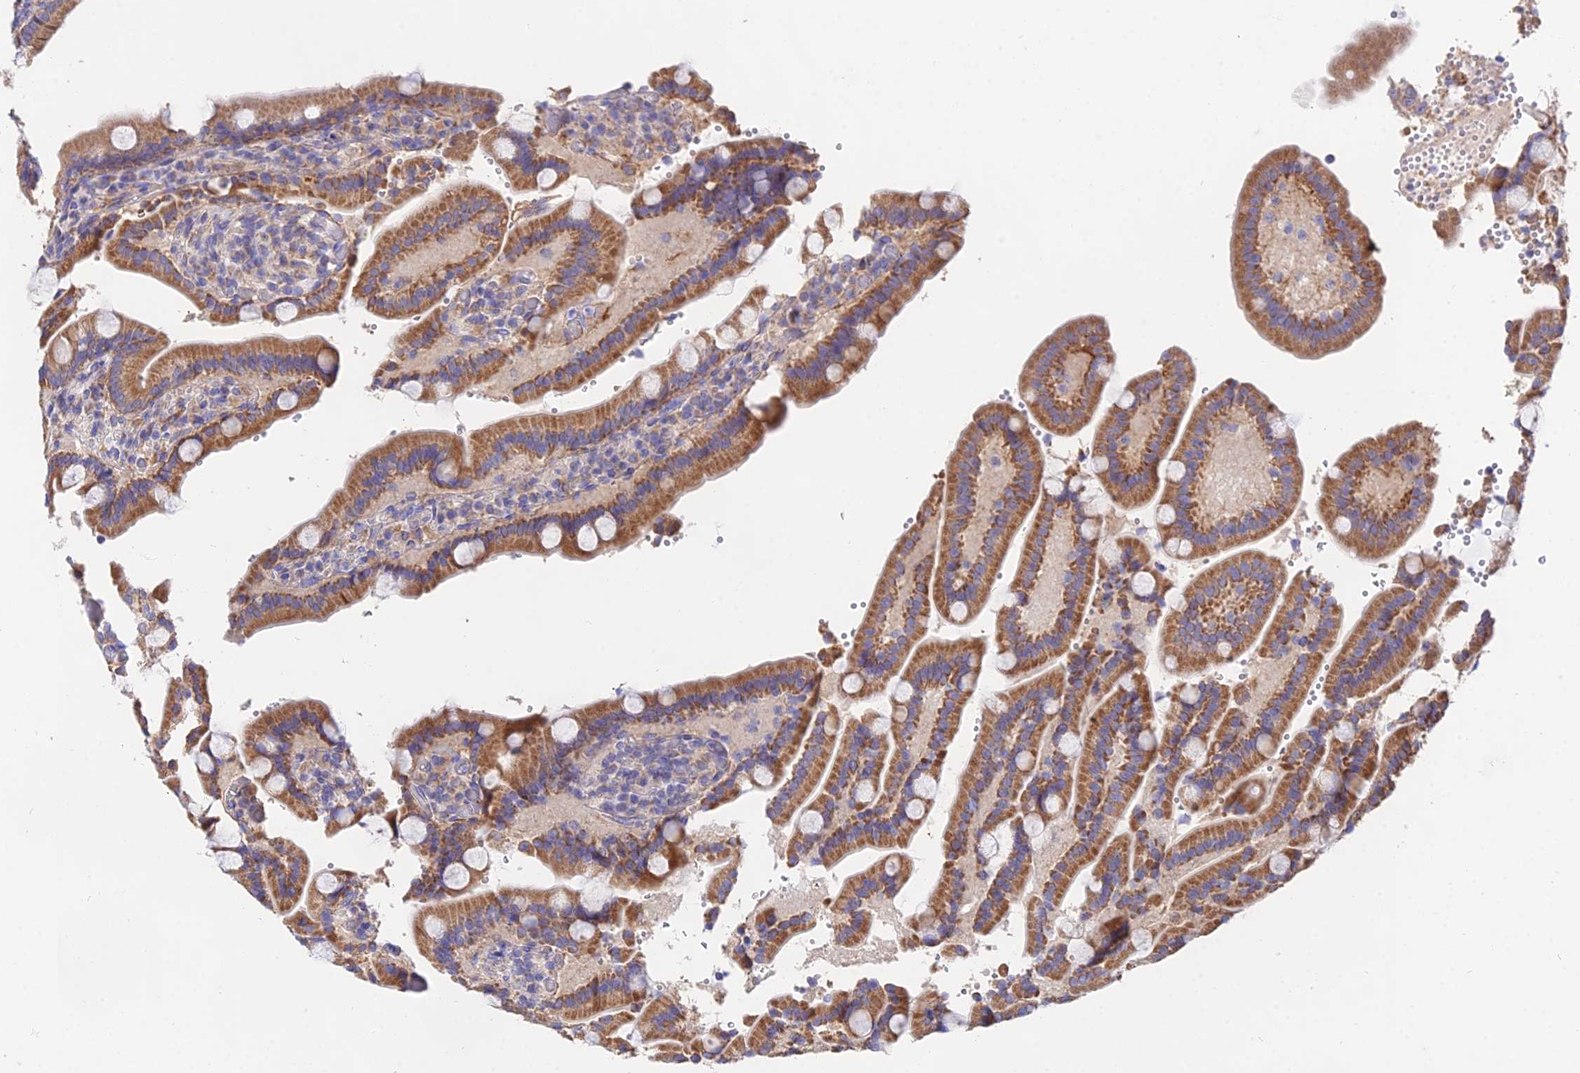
{"staining": {"intensity": "moderate", "quantity": "25%-75%", "location": "cytoplasmic/membranous"}, "tissue": "duodenum", "cell_type": "Glandular cells", "image_type": "normal", "snomed": [{"axis": "morphology", "description": "Normal tissue, NOS"}, {"axis": "topography", "description": "Duodenum"}], "caption": "This is a photomicrograph of IHC staining of normal duodenum, which shows moderate expression in the cytoplasmic/membranous of glandular cells.", "gene": "PPP2R2A", "patient": {"sex": "female", "age": 62}}